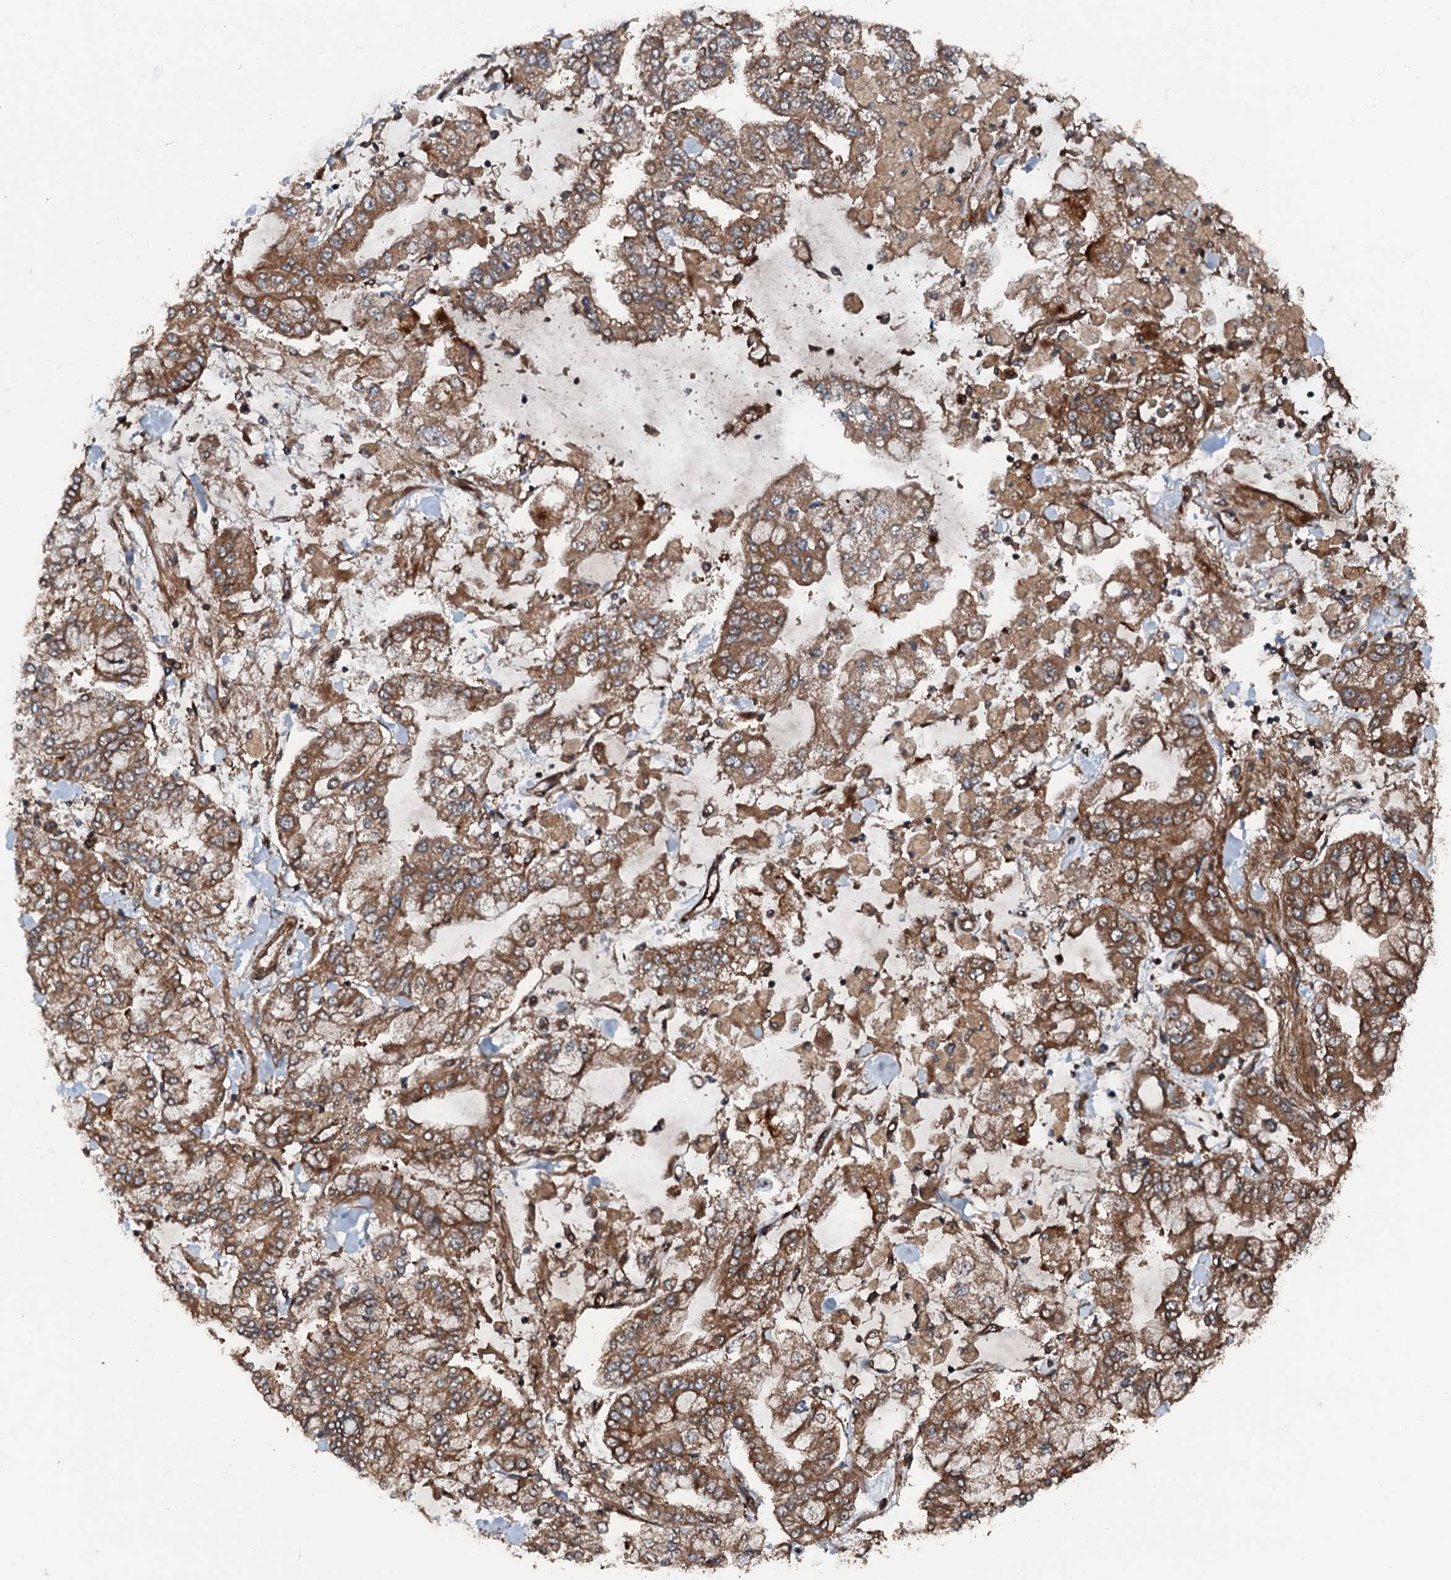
{"staining": {"intensity": "moderate", "quantity": ">75%", "location": "cytoplasmic/membranous"}, "tissue": "stomach cancer", "cell_type": "Tumor cells", "image_type": "cancer", "snomed": [{"axis": "morphology", "description": "Normal tissue, NOS"}, {"axis": "morphology", "description": "Adenocarcinoma, NOS"}, {"axis": "topography", "description": "Stomach, upper"}, {"axis": "topography", "description": "Stomach"}], "caption": "Brown immunohistochemical staining in stomach cancer demonstrates moderate cytoplasmic/membranous expression in approximately >75% of tumor cells.", "gene": "FLYWCH1", "patient": {"sex": "male", "age": 76}}